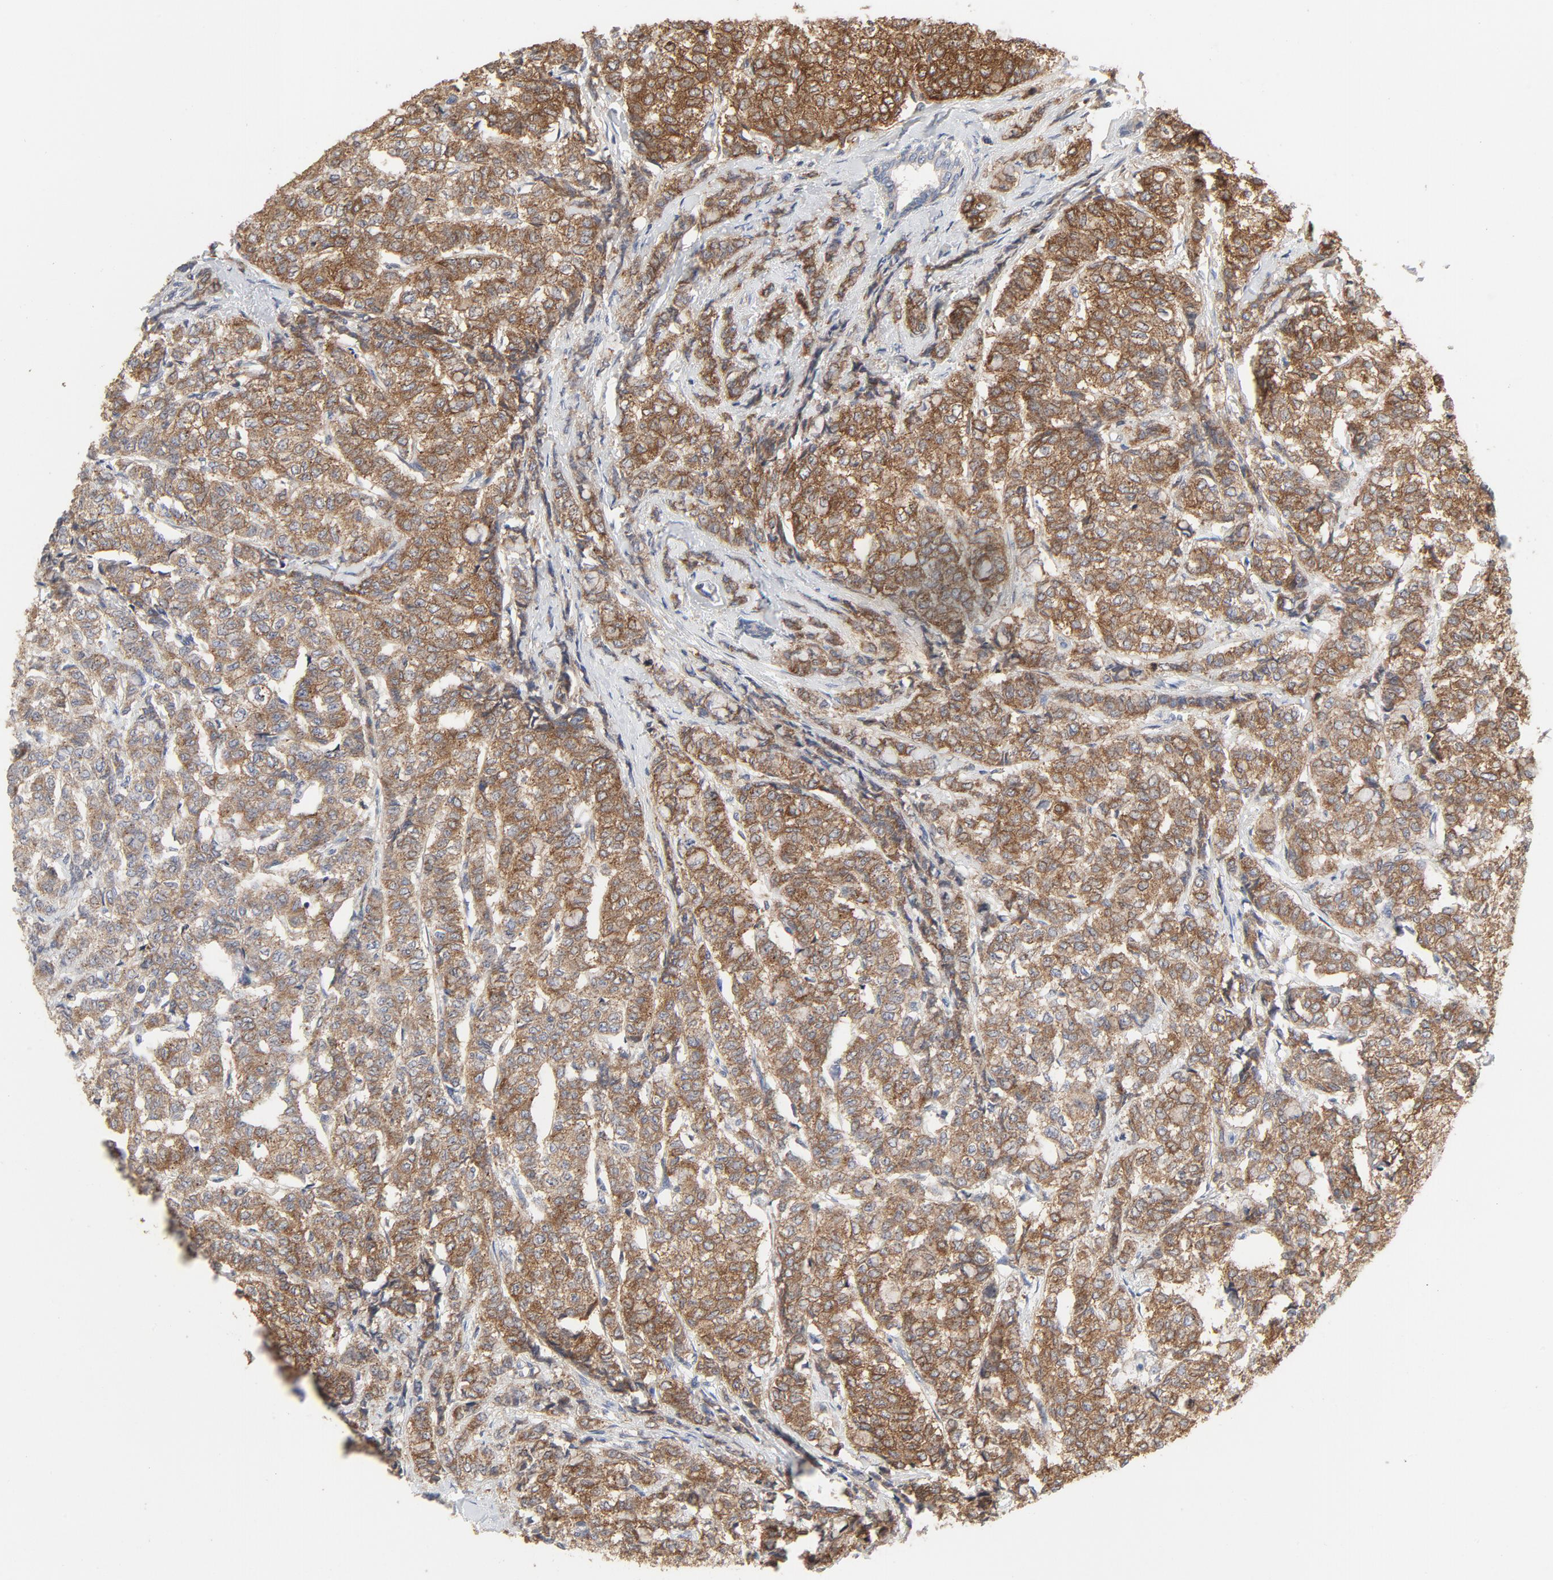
{"staining": {"intensity": "strong", "quantity": ">75%", "location": "cytoplasmic/membranous"}, "tissue": "breast cancer", "cell_type": "Tumor cells", "image_type": "cancer", "snomed": [{"axis": "morphology", "description": "Lobular carcinoma"}, {"axis": "topography", "description": "Breast"}], "caption": "Immunohistochemical staining of human lobular carcinoma (breast) reveals high levels of strong cytoplasmic/membranous protein positivity in approximately >75% of tumor cells.", "gene": "RABEP1", "patient": {"sex": "female", "age": 60}}